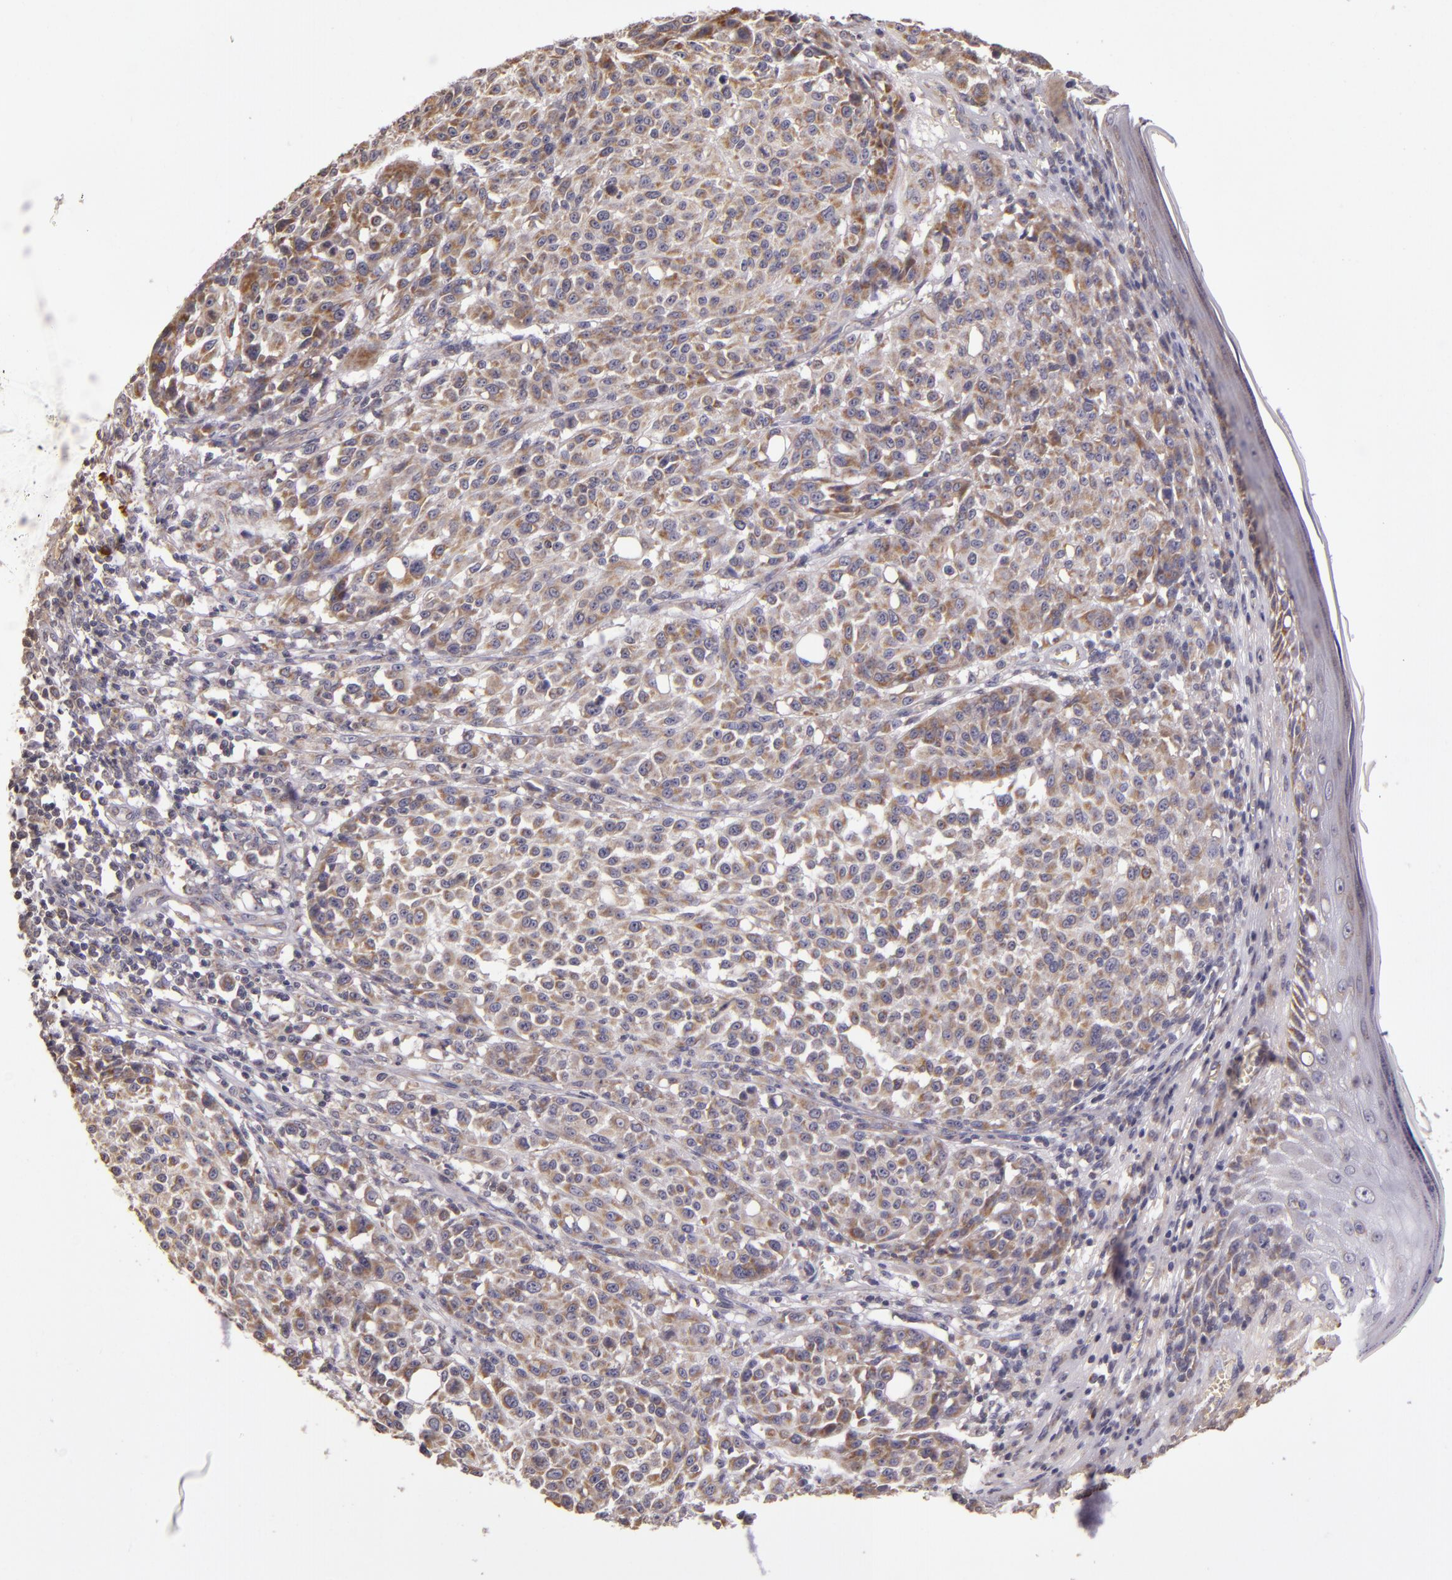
{"staining": {"intensity": "weak", "quantity": ">75%", "location": "cytoplasmic/membranous"}, "tissue": "melanoma", "cell_type": "Tumor cells", "image_type": "cancer", "snomed": [{"axis": "morphology", "description": "Malignant melanoma, NOS"}, {"axis": "topography", "description": "Skin"}], "caption": "Approximately >75% of tumor cells in human malignant melanoma show weak cytoplasmic/membranous protein positivity as visualized by brown immunohistochemical staining.", "gene": "ABL1", "patient": {"sex": "female", "age": 49}}